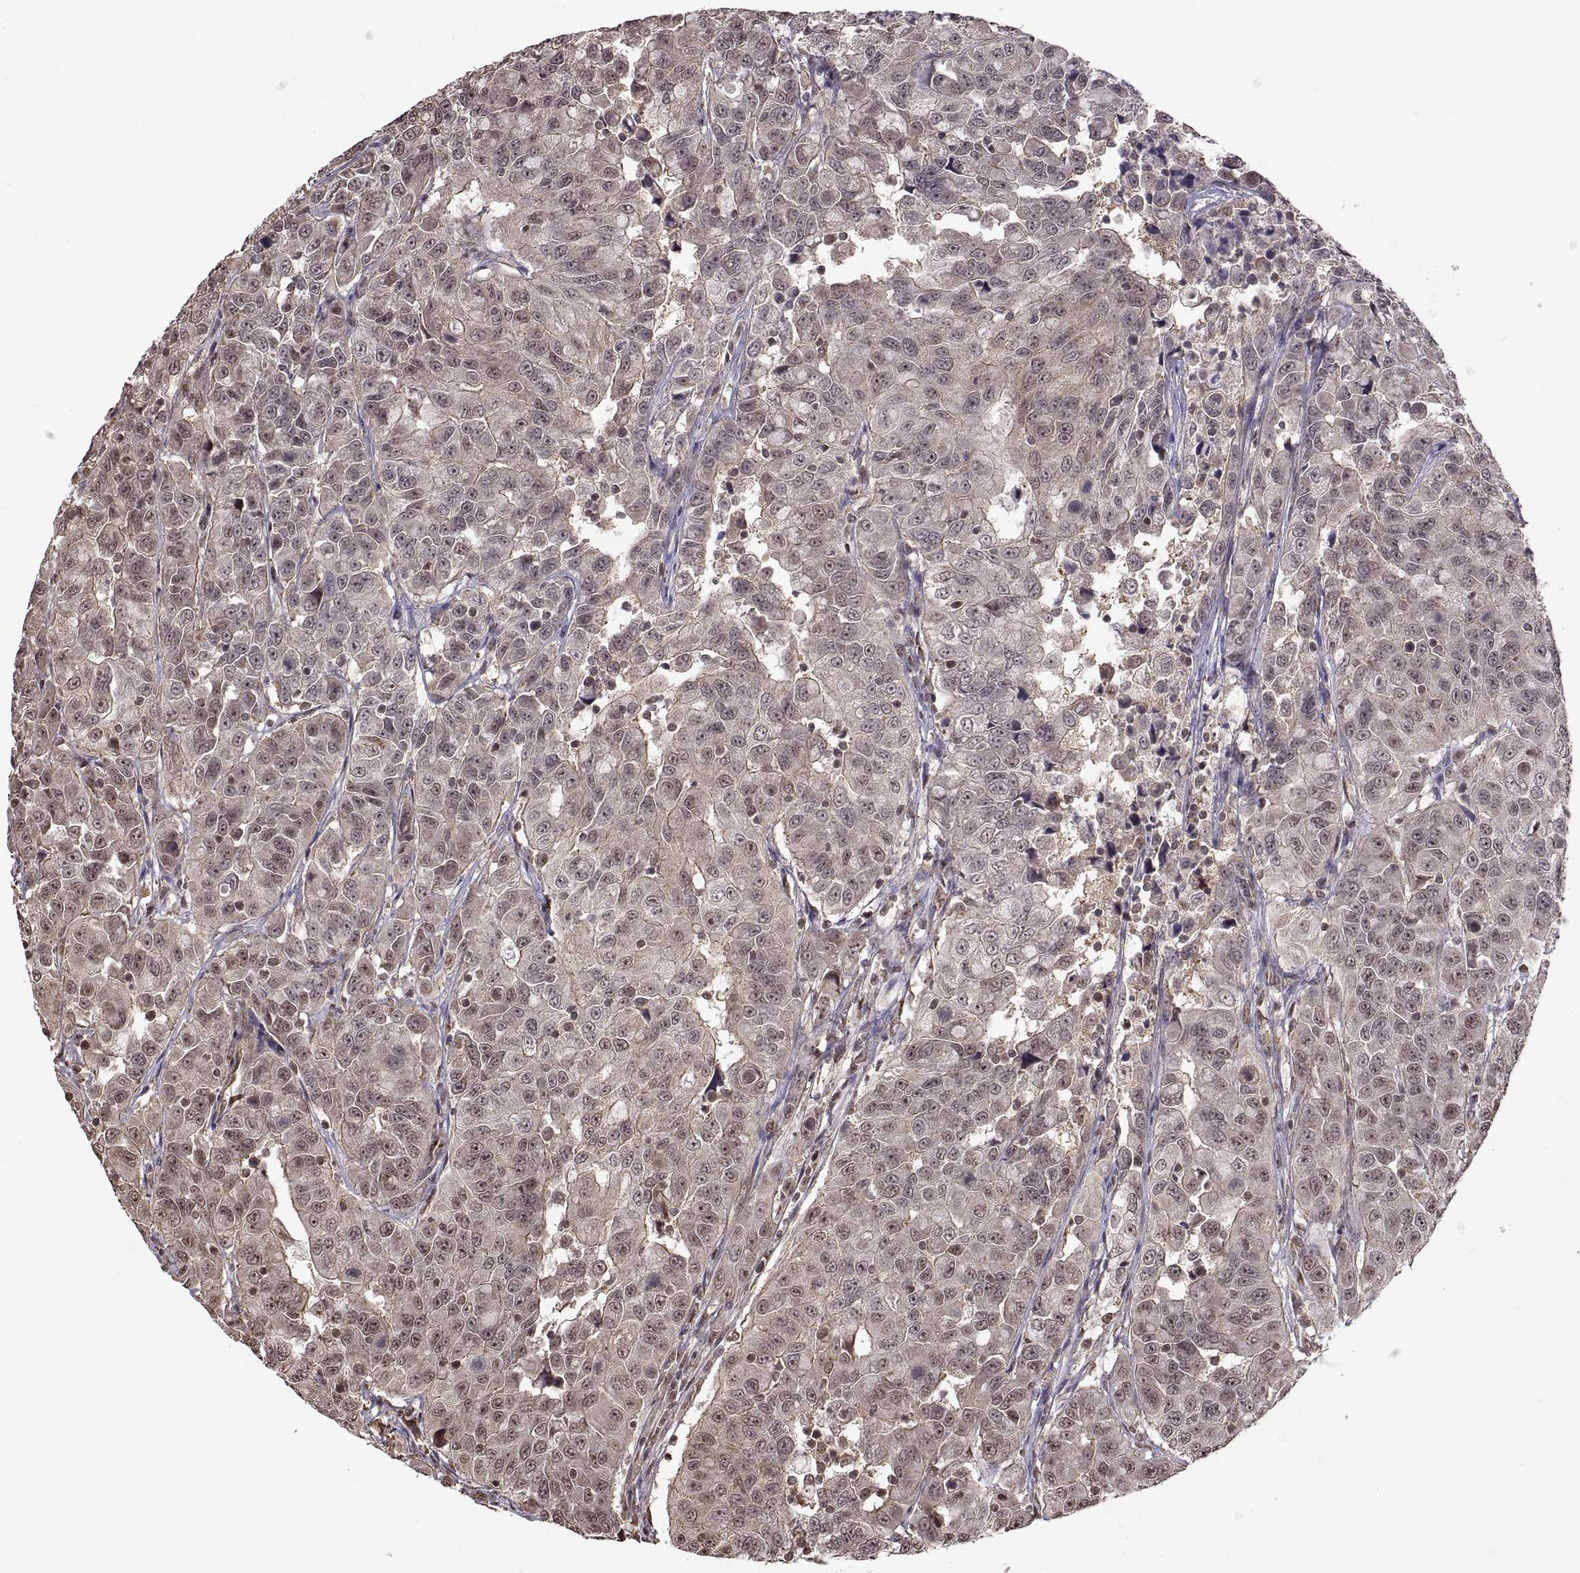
{"staining": {"intensity": "negative", "quantity": "none", "location": "none"}, "tissue": "urothelial cancer", "cell_type": "Tumor cells", "image_type": "cancer", "snomed": [{"axis": "morphology", "description": "Urothelial carcinoma, NOS"}, {"axis": "morphology", "description": "Urothelial carcinoma, High grade"}, {"axis": "topography", "description": "Urinary bladder"}], "caption": "The immunohistochemistry (IHC) image has no significant expression in tumor cells of urothelial cancer tissue.", "gene": "ARRB1", "patient": {"sex": "female", "age": 73}}